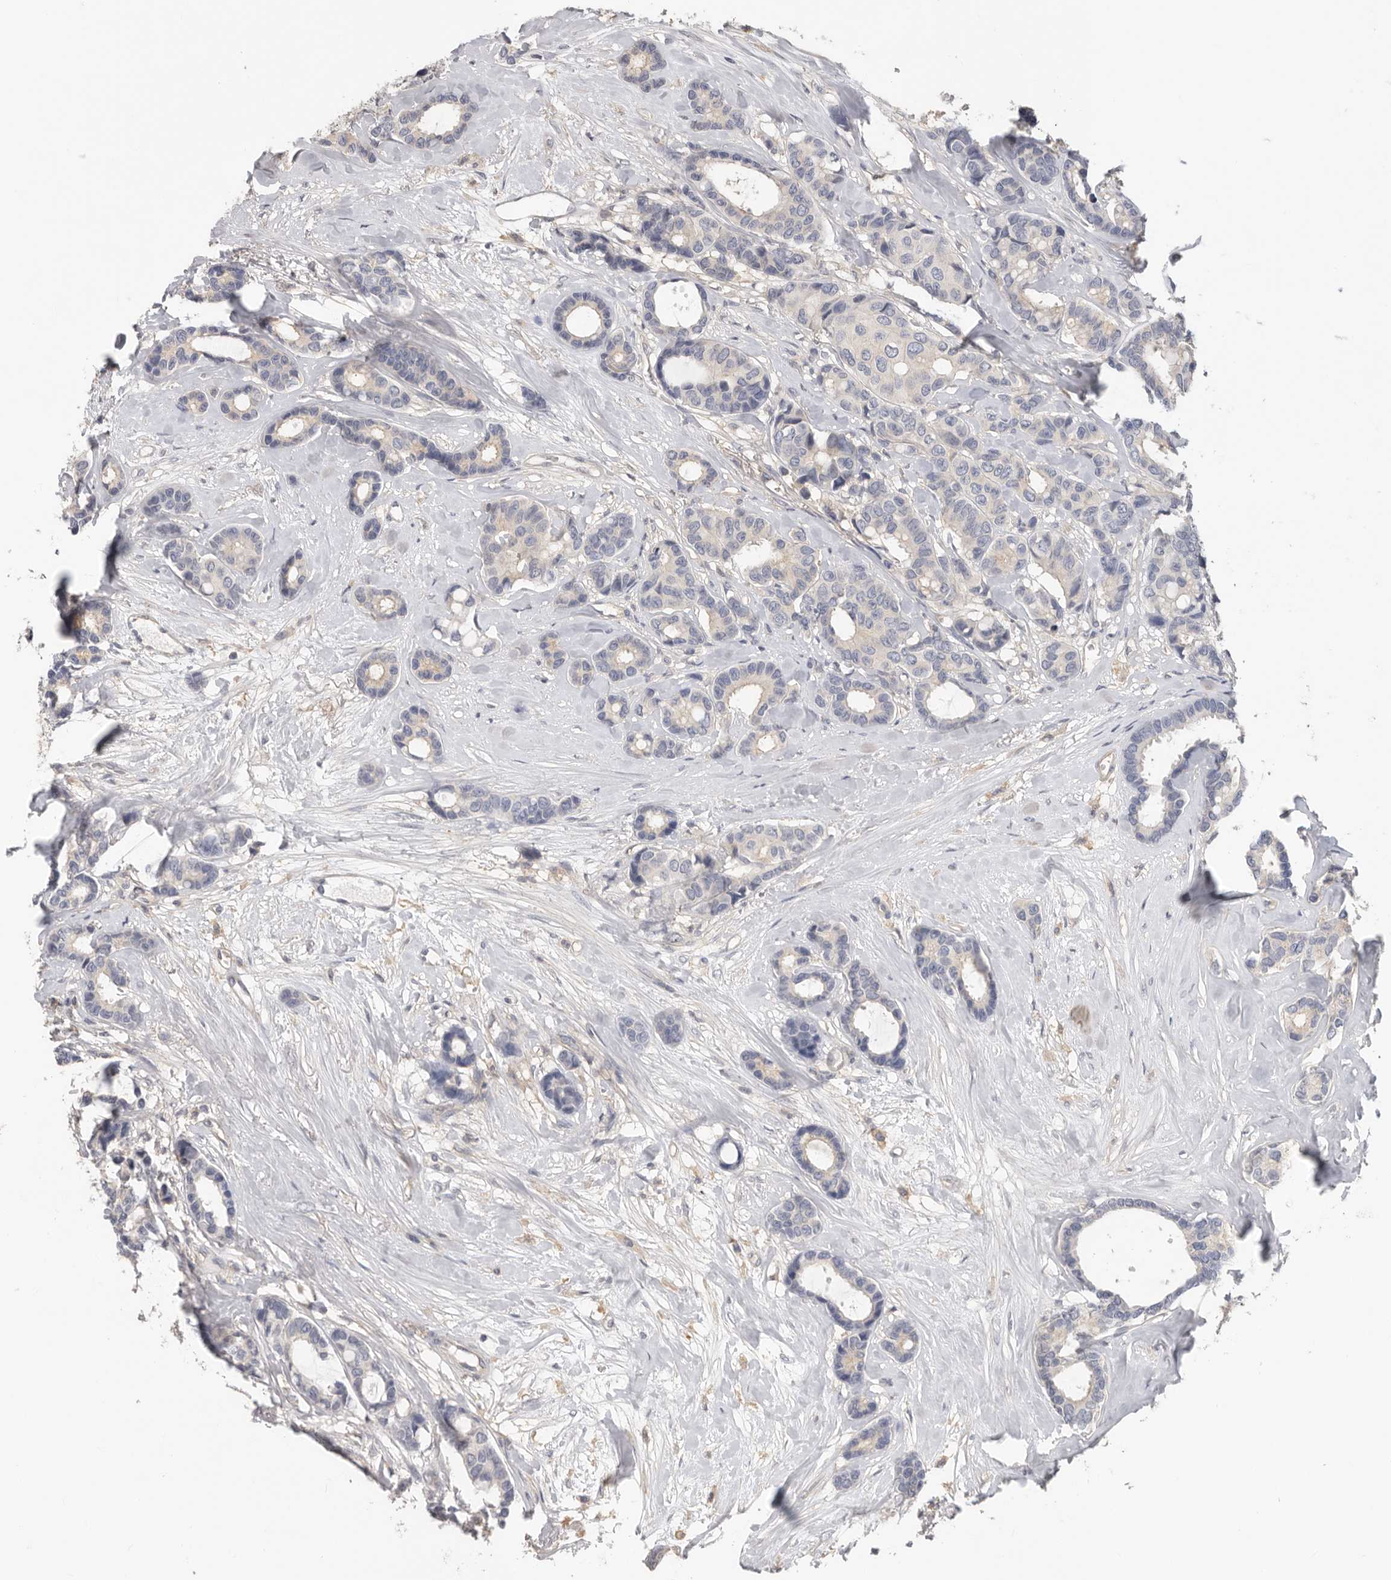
{"staining": {"intensity": "negative", "quantity": "none", "location": "none"}, "tissue": "breast cancer", "cell_type": "Tumor cells", "image_type": "cancer", "snomed": [{"axis": "morphology", "description": "Duct carcinoma"}, {"axis": "topography", "description": "Breast"}], "caption": "Breast cancer stained for a protein using immunohistochemistry (IHC) demonstrates no positivity tumor cells.", "gene": "WDTC1", "patient": {"sex": "female", "age": 87}}